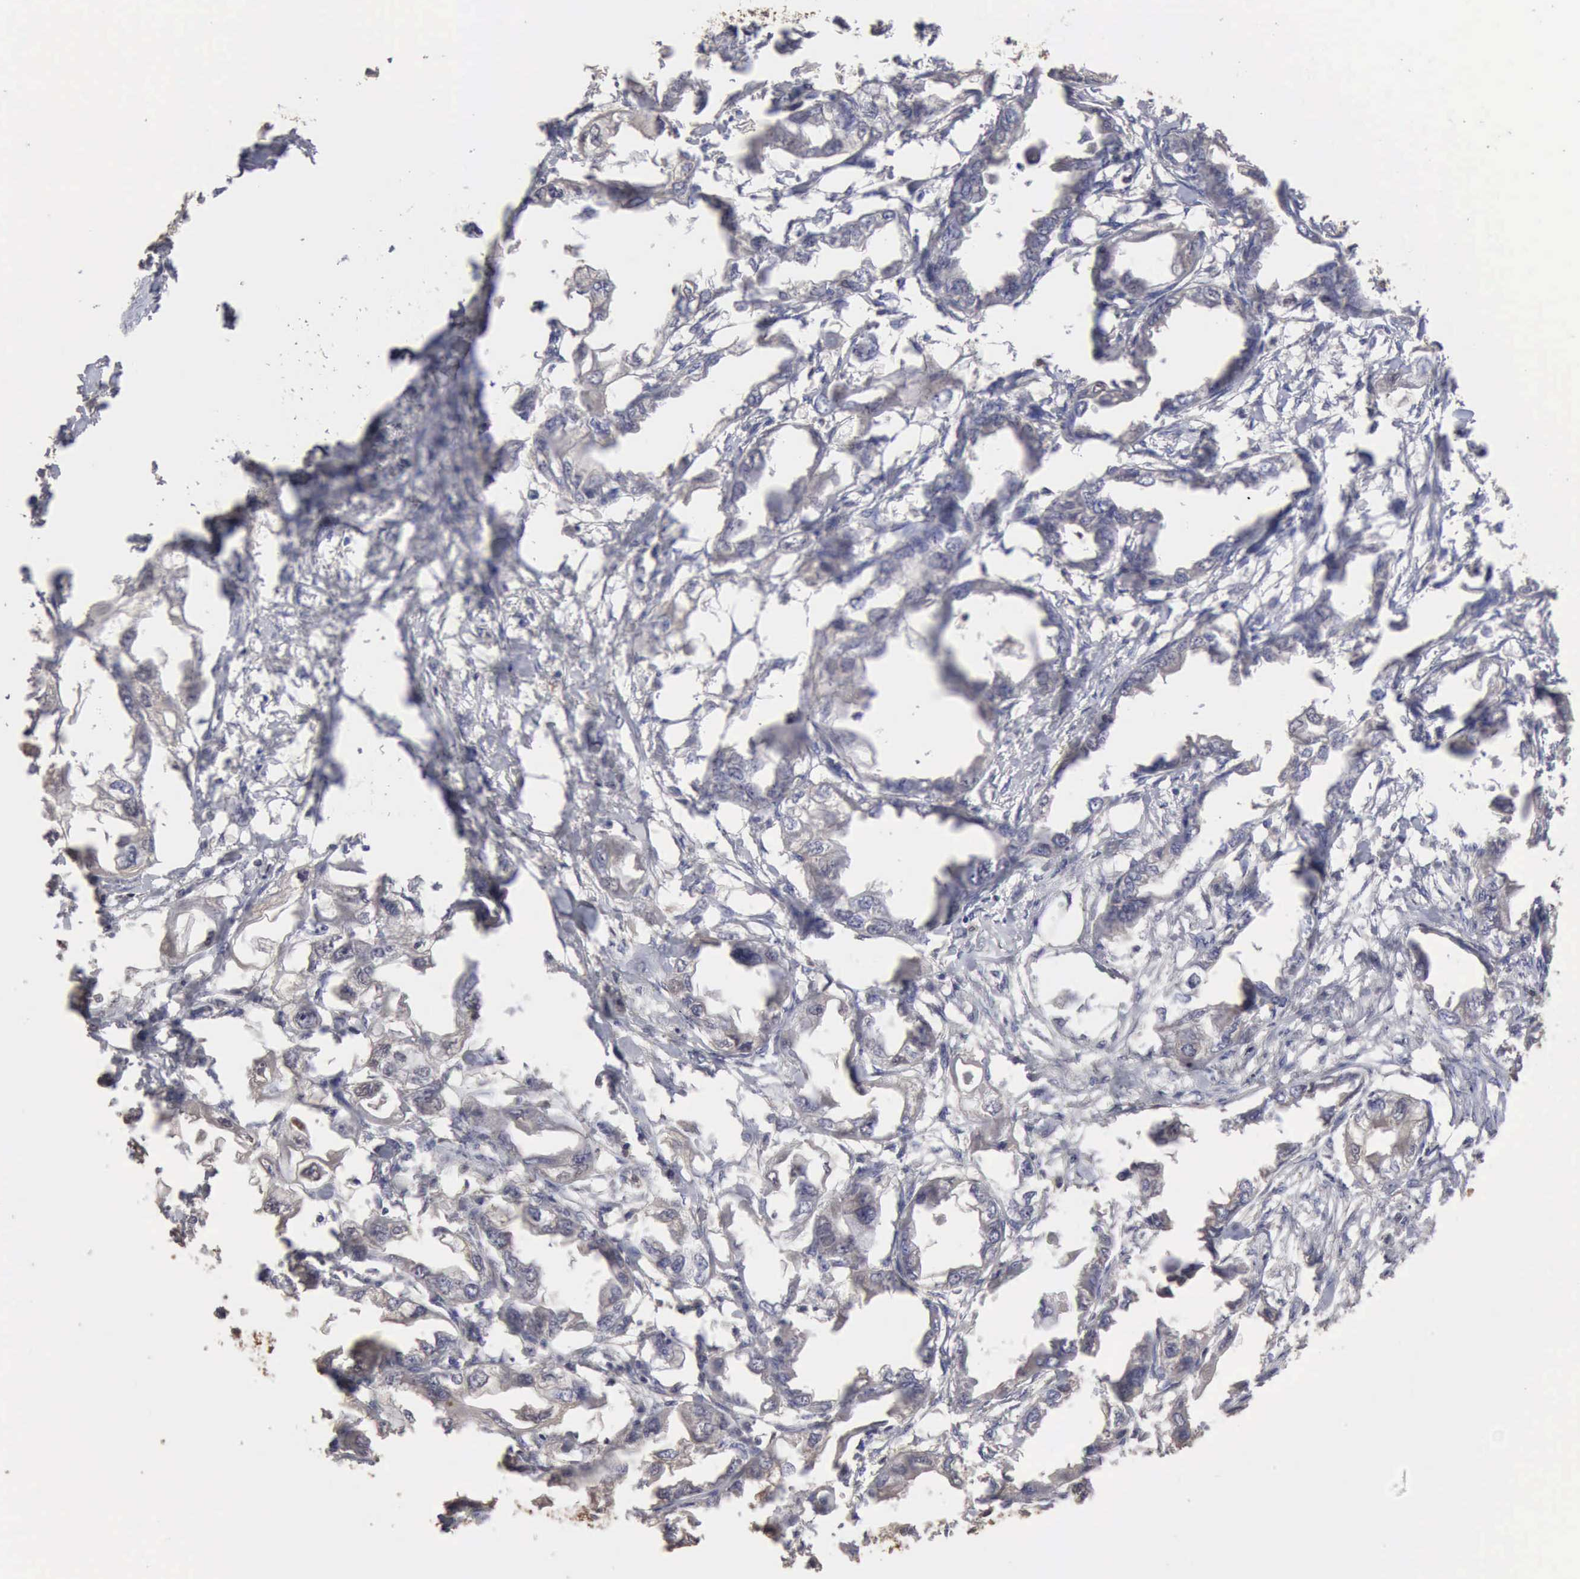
{"staining": {"intensity": "negative", "quantity": "none", "location": "none"}, "tissue": "endometrial cancer", "cell_type": "Tumor cells", "image_type": "cancer", "snomed": [{"axis": "morphology", "description": "Adenocarcinoma, NOS"}, {"axis": "topography", "description": "Endometrium"}], "caption": "This histopathology image is of endometrial adenocarcinoma stained with immunohistochemistry to label a protein in brown with the nuclei are counter-stained blue. There is no expression in tumor cells.", "gene": "SERPINA1", "patient": {"sex": "female", "age": 67}}